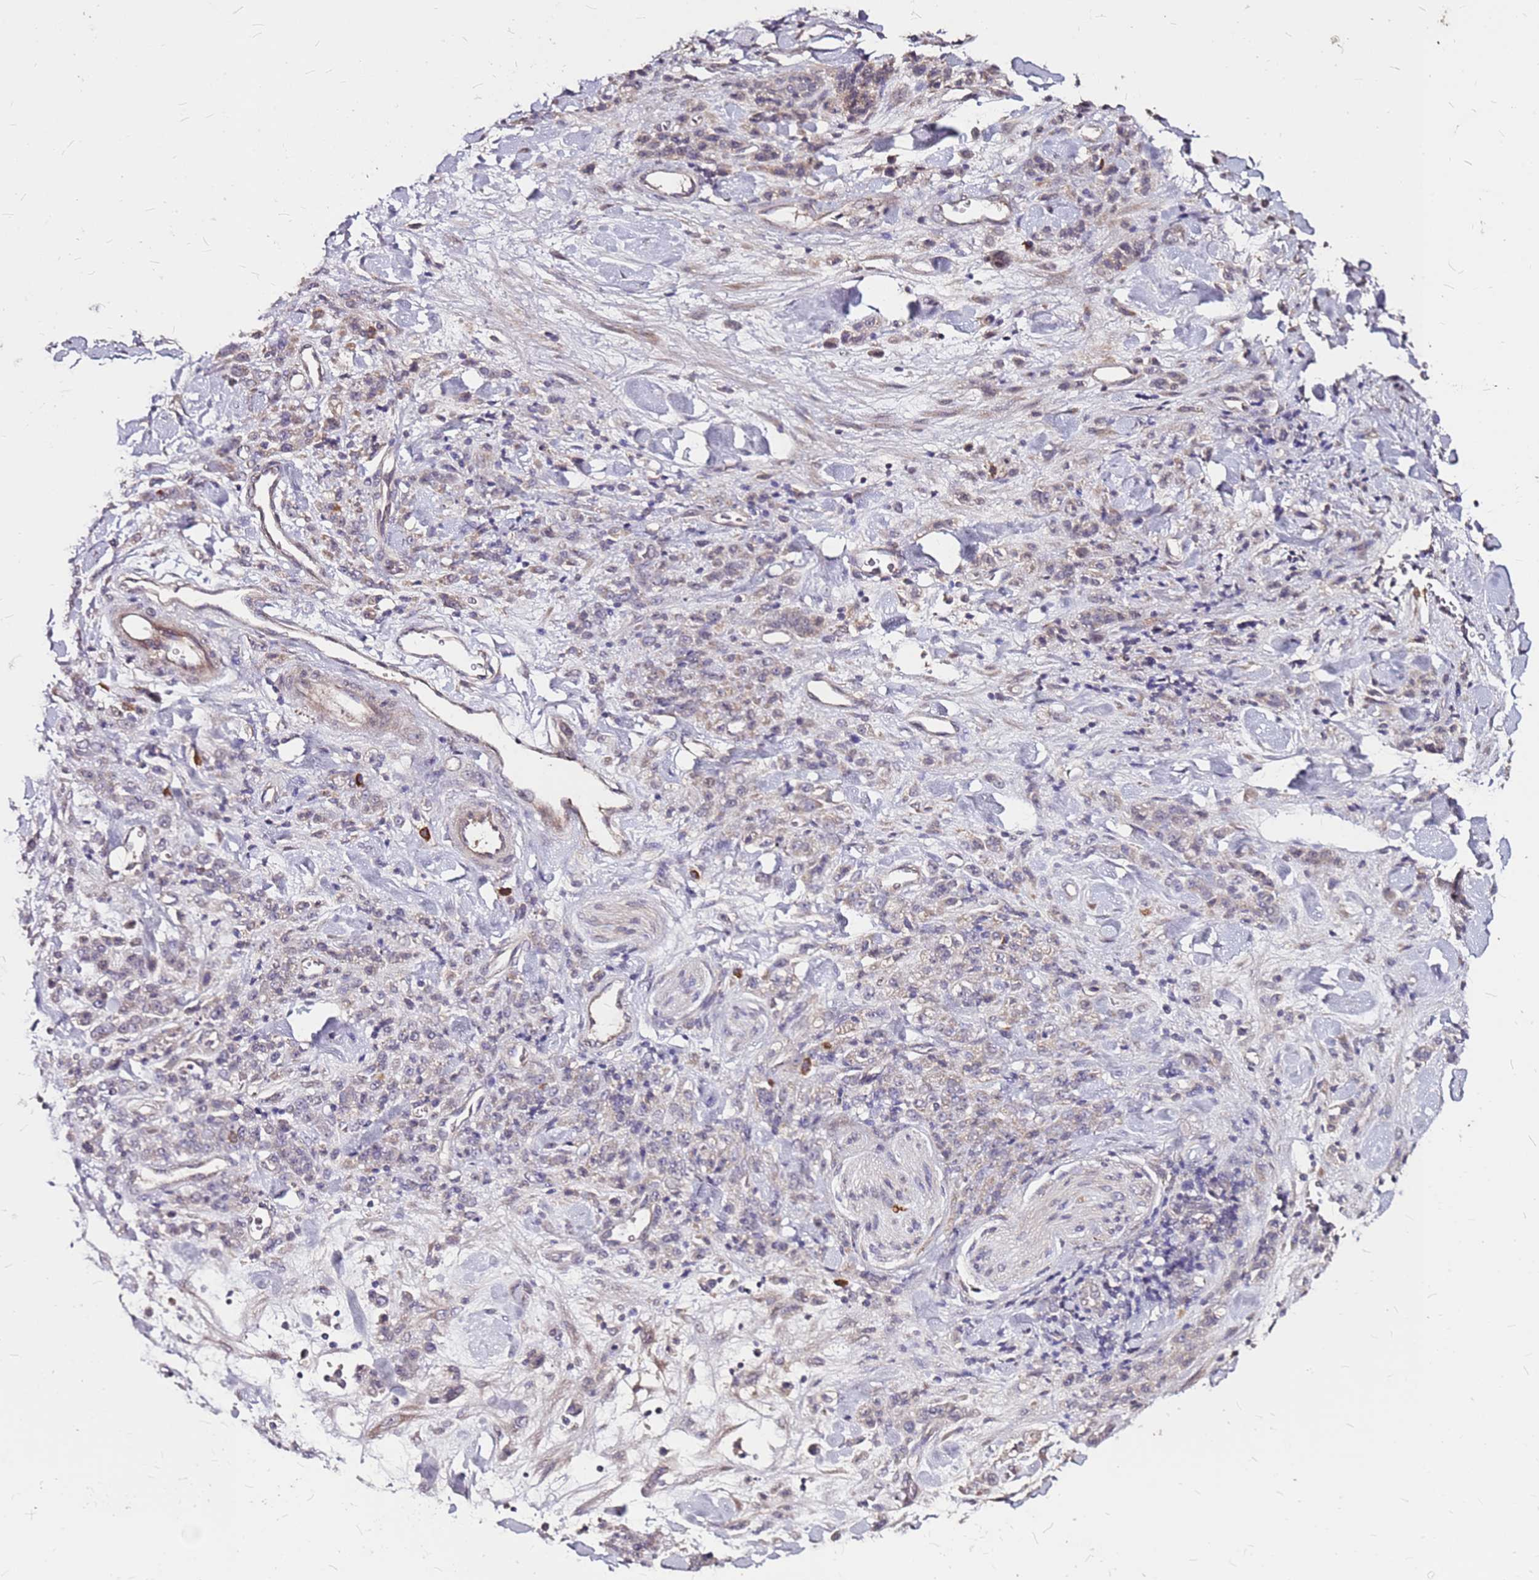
{"staining": {"intensity": "weak", "quantity": "<25%", "location": "cytoplasmic/membranous"}, "tissue": "stomach cancer", "cell_type": "Tumor cells", "image_type": "cancer", "snomed": [{"axis": "morphology", "description": "Normal tissue, NOS"}, {"axis": "morphology", "description": "Adenocarcinoma, NOS"}, {"axis": "topography", "description": "Stomach"}], "caption": "Tumor cells show no significant staining in stomach adenocarcinoma.", "gene": "DCDC2C", "patient": {"sex": "male", "age": 82}}